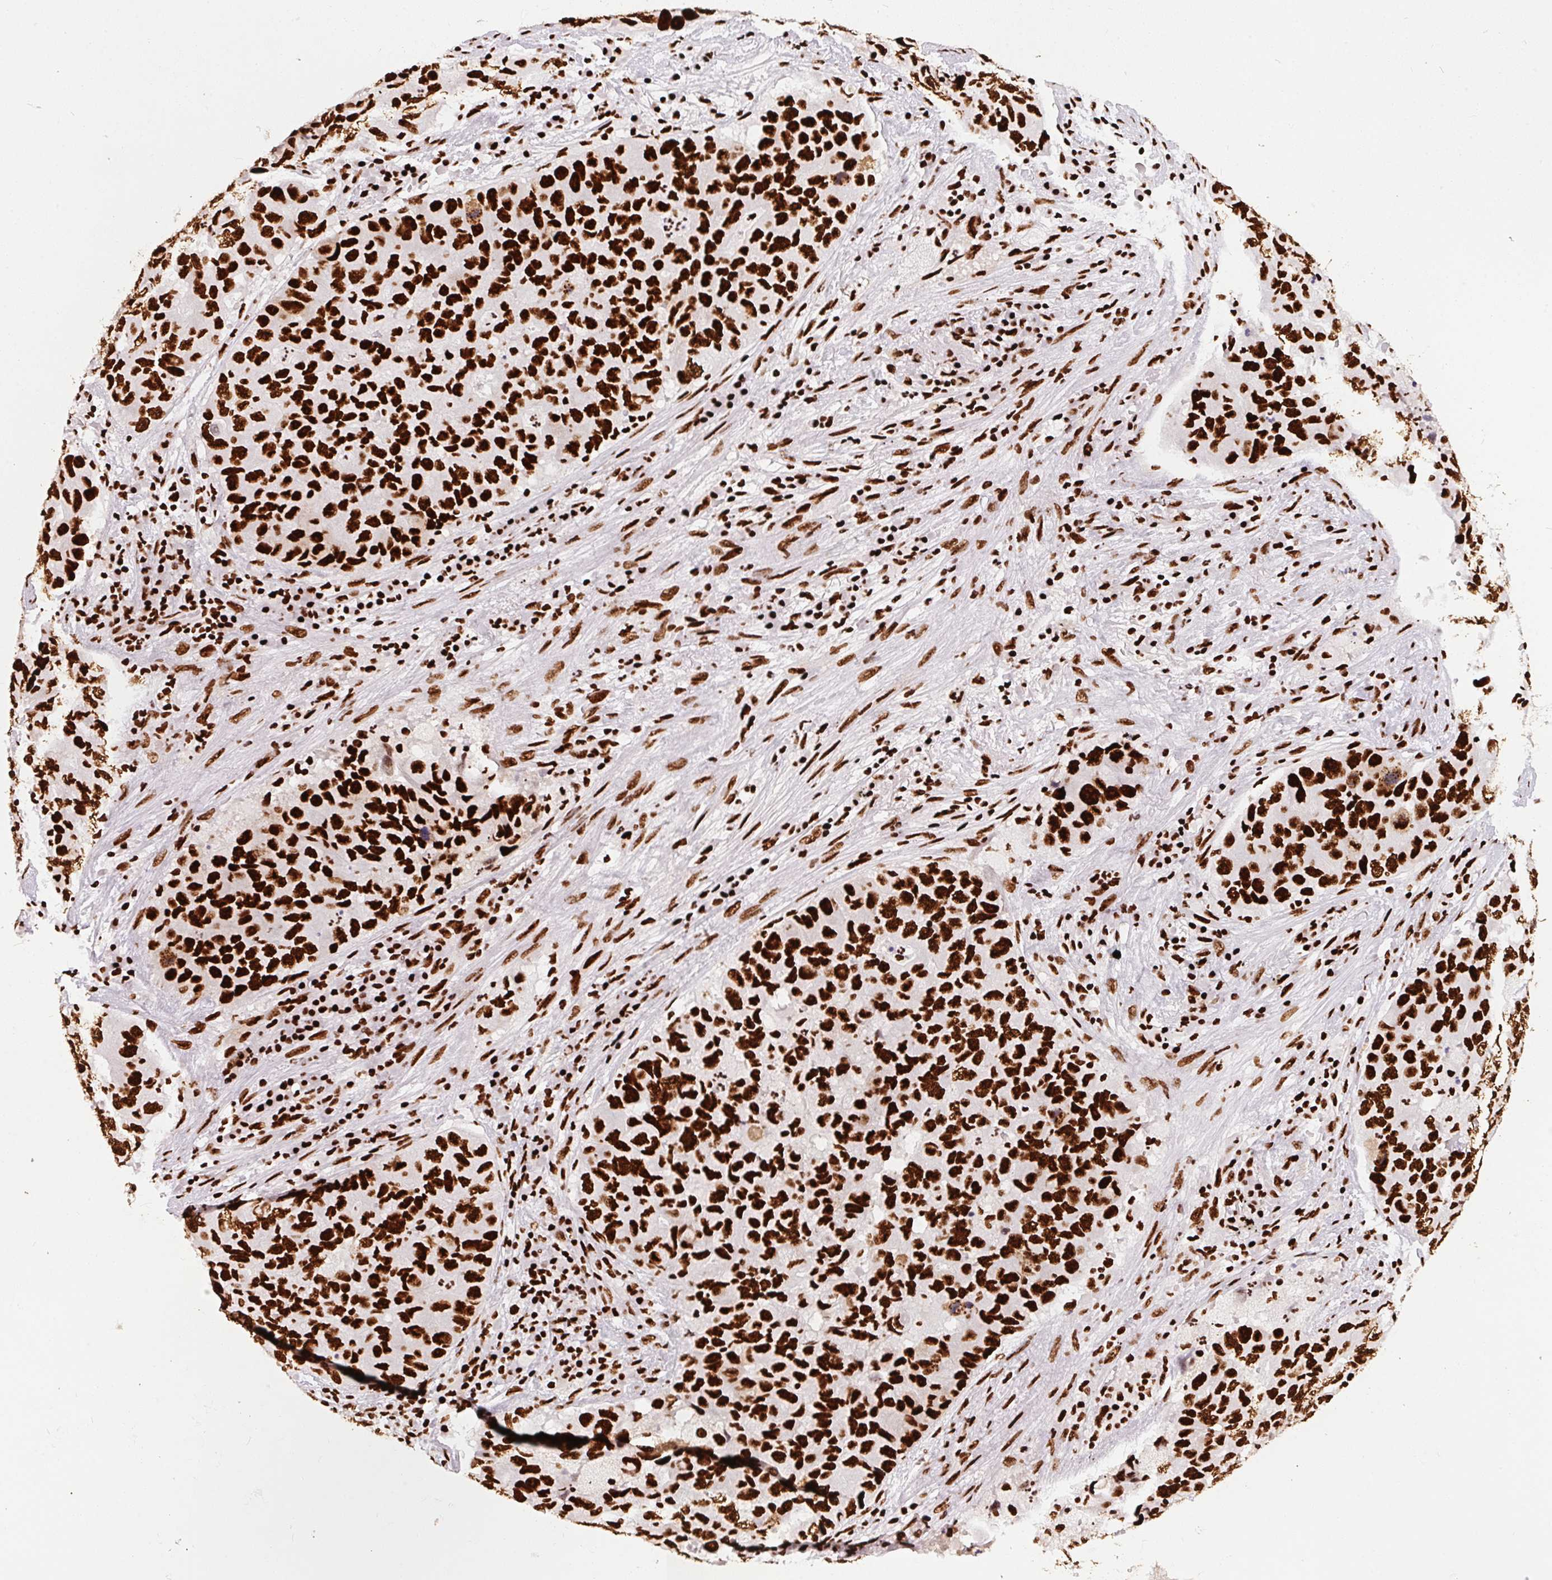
{"staining": {"intensity": "strong", "quantity": ">75%", "location": "nuclear"}, "tissue": "lung cancer", "cell_type": "Tumor cells", "image_type": "cancer", "snomed": [{"axis": "morphology", "description": "Adenocarcinoma, NOS"}, {"axis": "morphology", "description": "Adenocarcinoma, metastatic, NOS"}, {"axis": "topography", "description": "Lymph node"}, {"axis": "topography", "description": "Lung"}], "caption": "Human lung cancer stained with a protein marker demonstrates strong staining in tumor cells.", "gene": "PAGE3", "patient": {"sex": "female", "age": 54}}